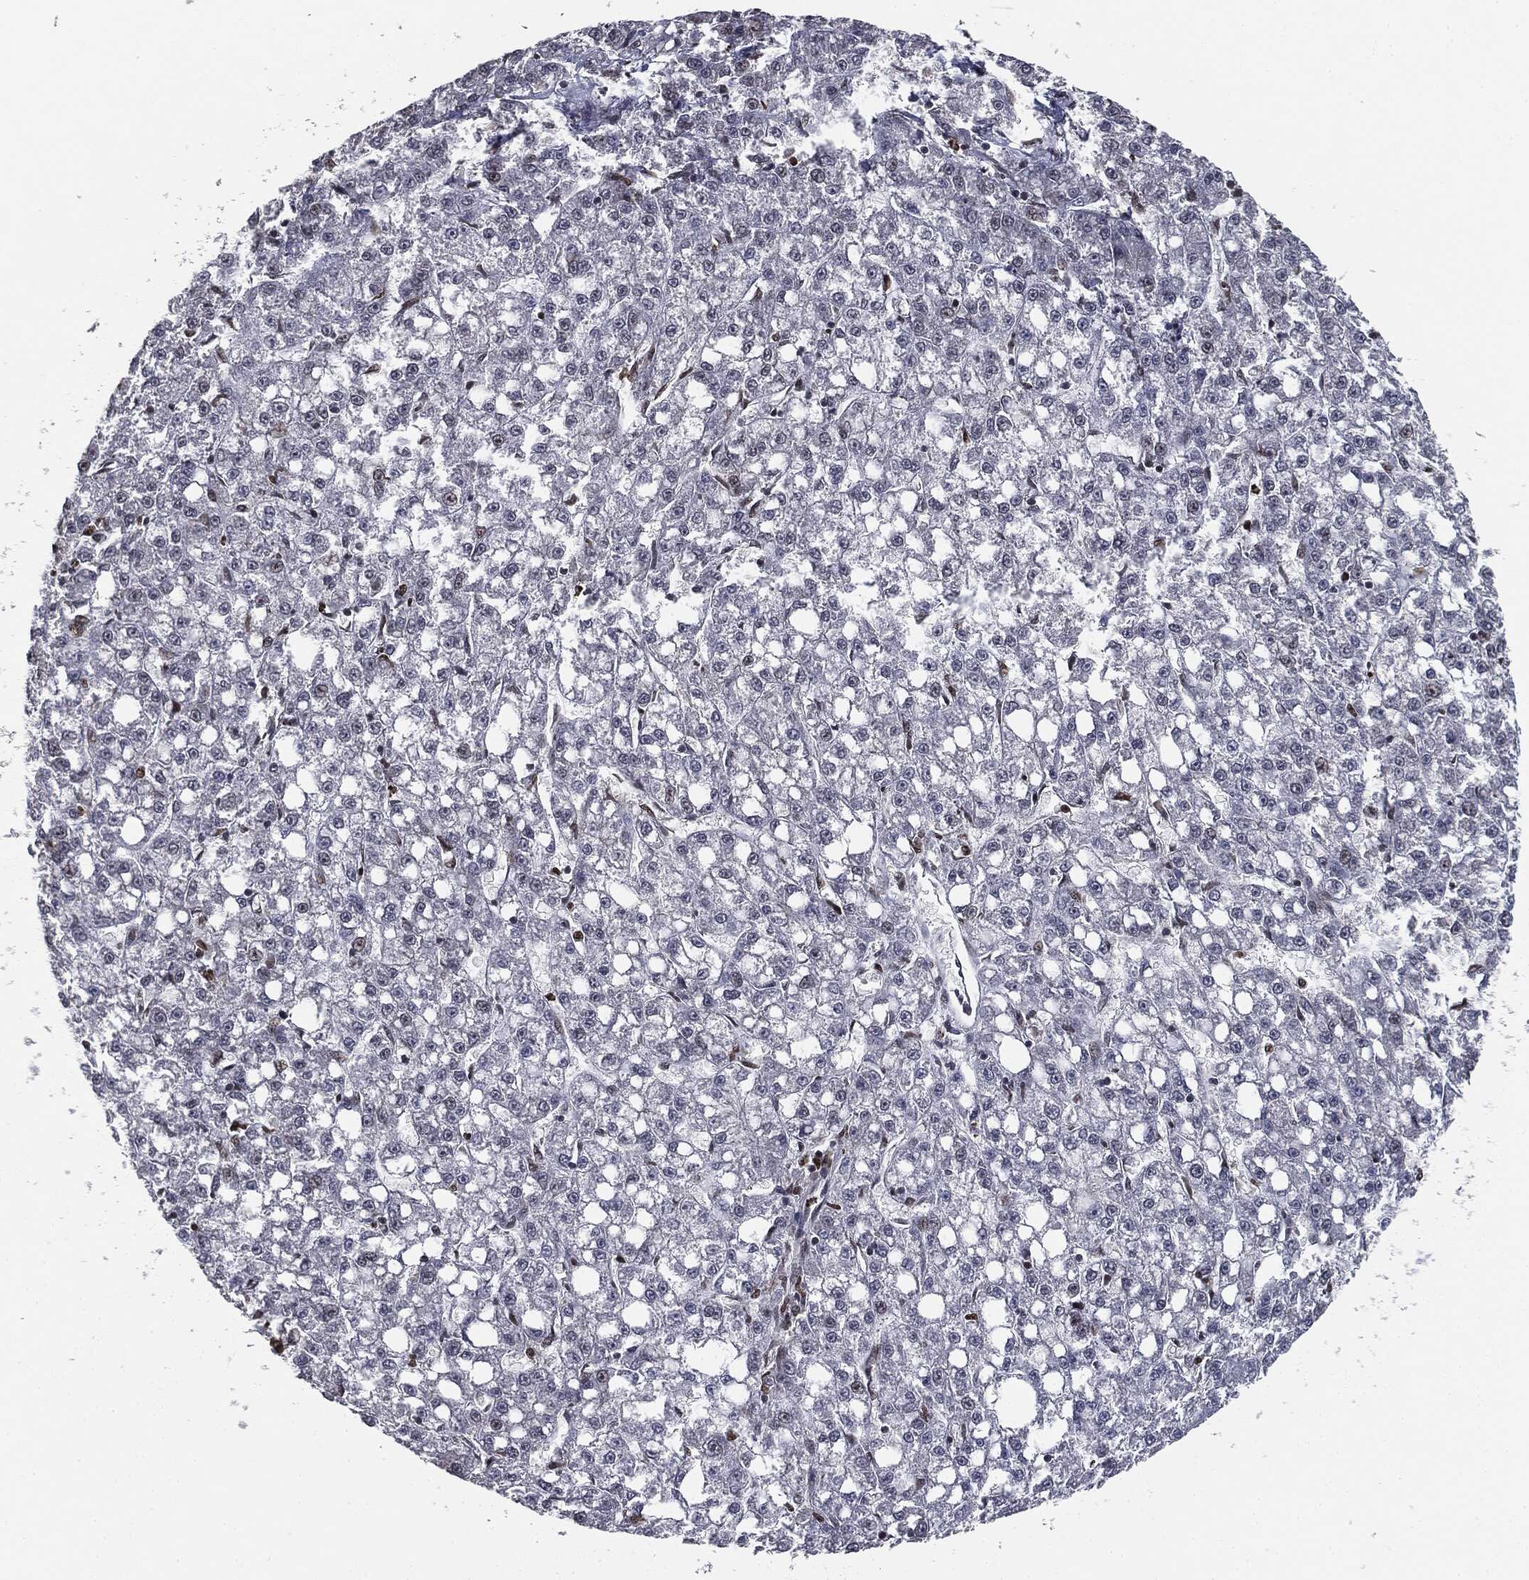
{"staining": {"intensity": "negative", "quantity": "none", "location": "none"}, "tissue": "liver cancer", "cell_type": "Tumor cells", "image_type": "cancer", "snomed": [{"axis": "morphology", "description": "Carcinoma, Hepatocellular, NOS"}, {"axis": "topography", "description": "Liver"}], "caption": "The immunohistochemistry micrograph has no significant staining in tumor cells of liver cancer (hepatocellular carcinoma) tissue.", "gene": "TBC1D22A", "patient": {"sex": "female", "age": 65}}